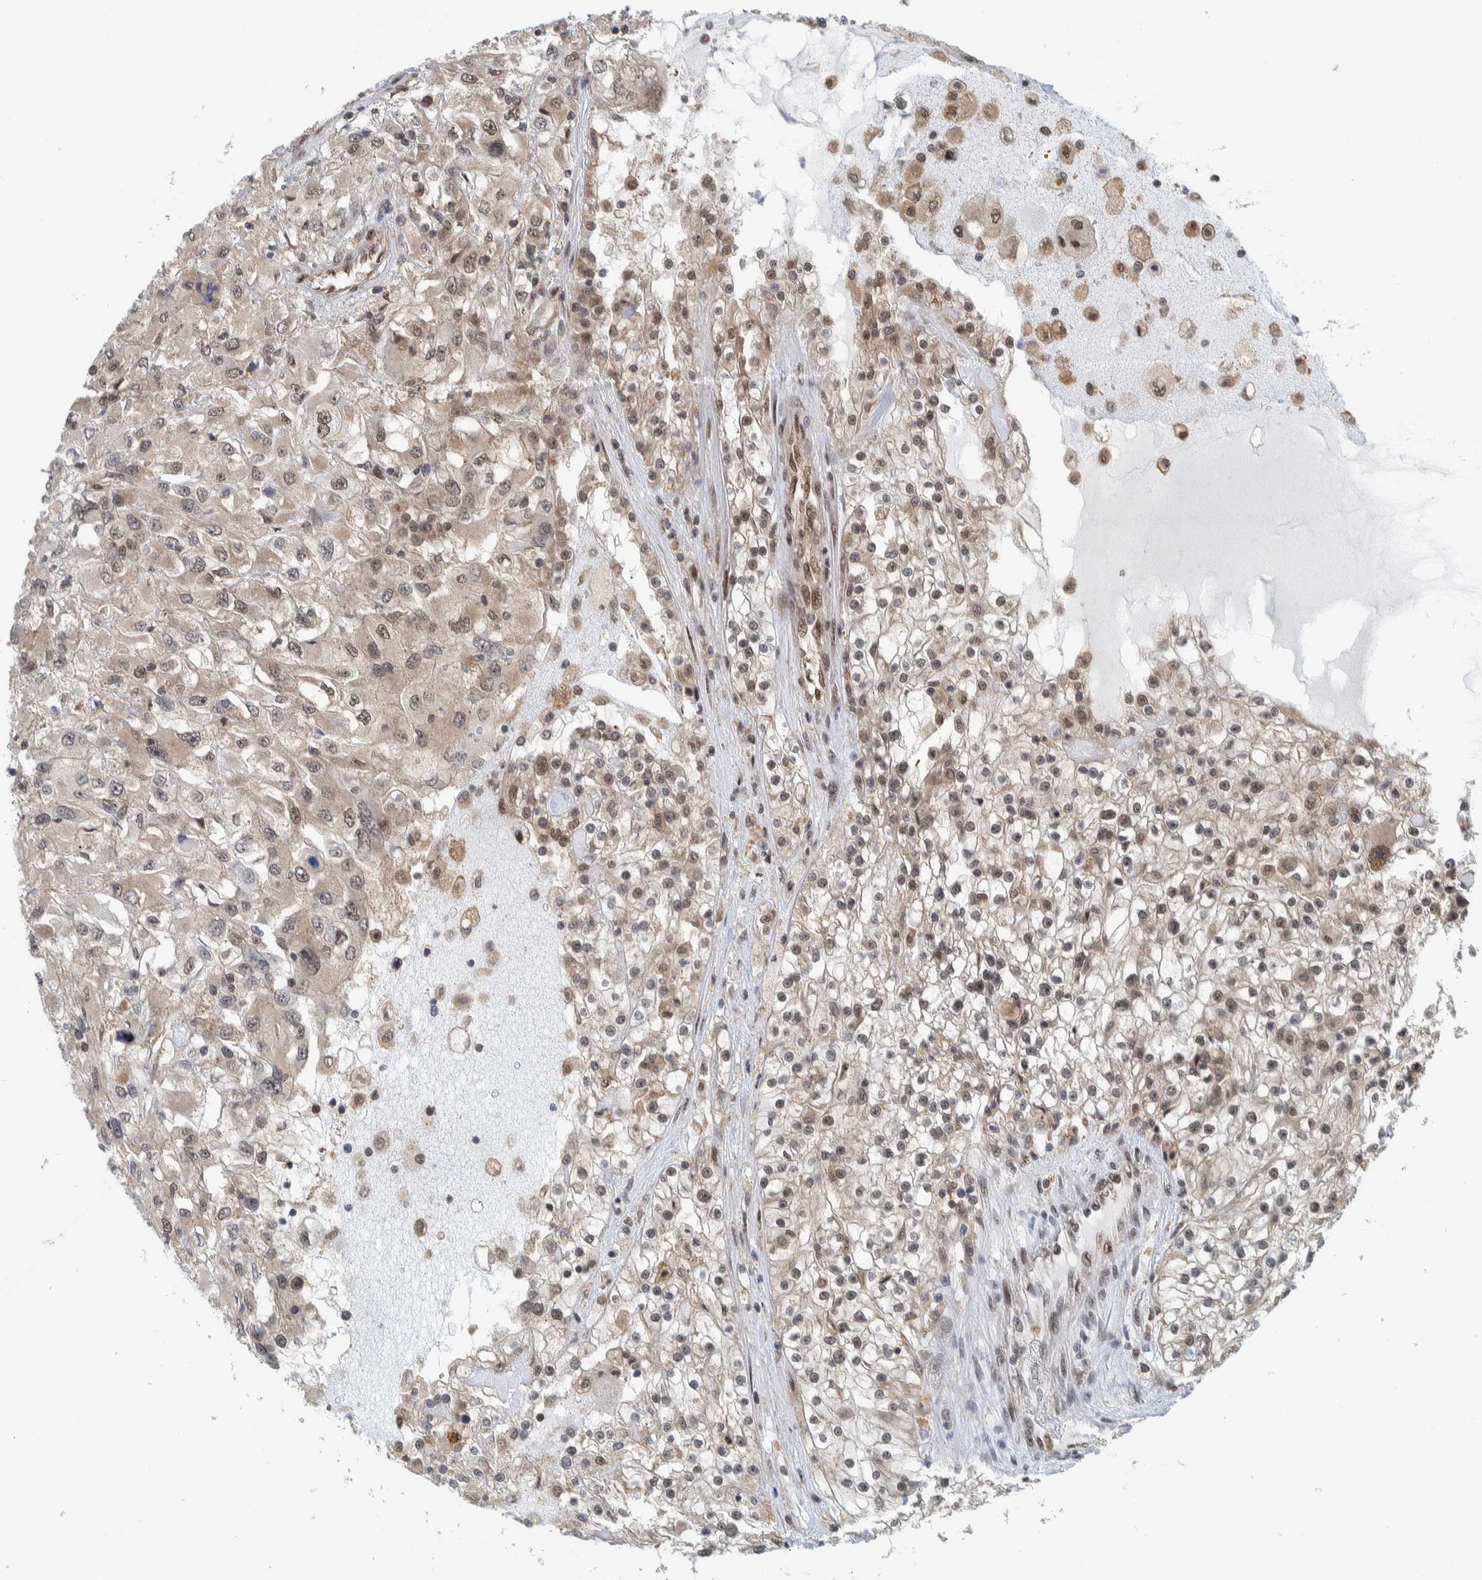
{"staining": {"intensity": "weak", "quantity": "25%-75%", "location": "cytoplasmic/membranous,nuclear"}, "tissue": "renal cancer", "cell_type": "Tumor cells", "image_type": "cancer", "snomed": [{"axis": "morphology", "description": "Adenocarcinoma, NOS"}, {"axis": "topography", "description": "Kidney"}], "caption": "Immunohistochemical staining of human renal cancer (adenocarcinoma) reveals low levels of weak cytoplasmic/membranous and nuclear positivity in about 25%-75% of tumor cells. (IHC, brightfield microscopy, high magnification).", "gene": "COPS3", "patient": {"sex": "female", "age": 52}}